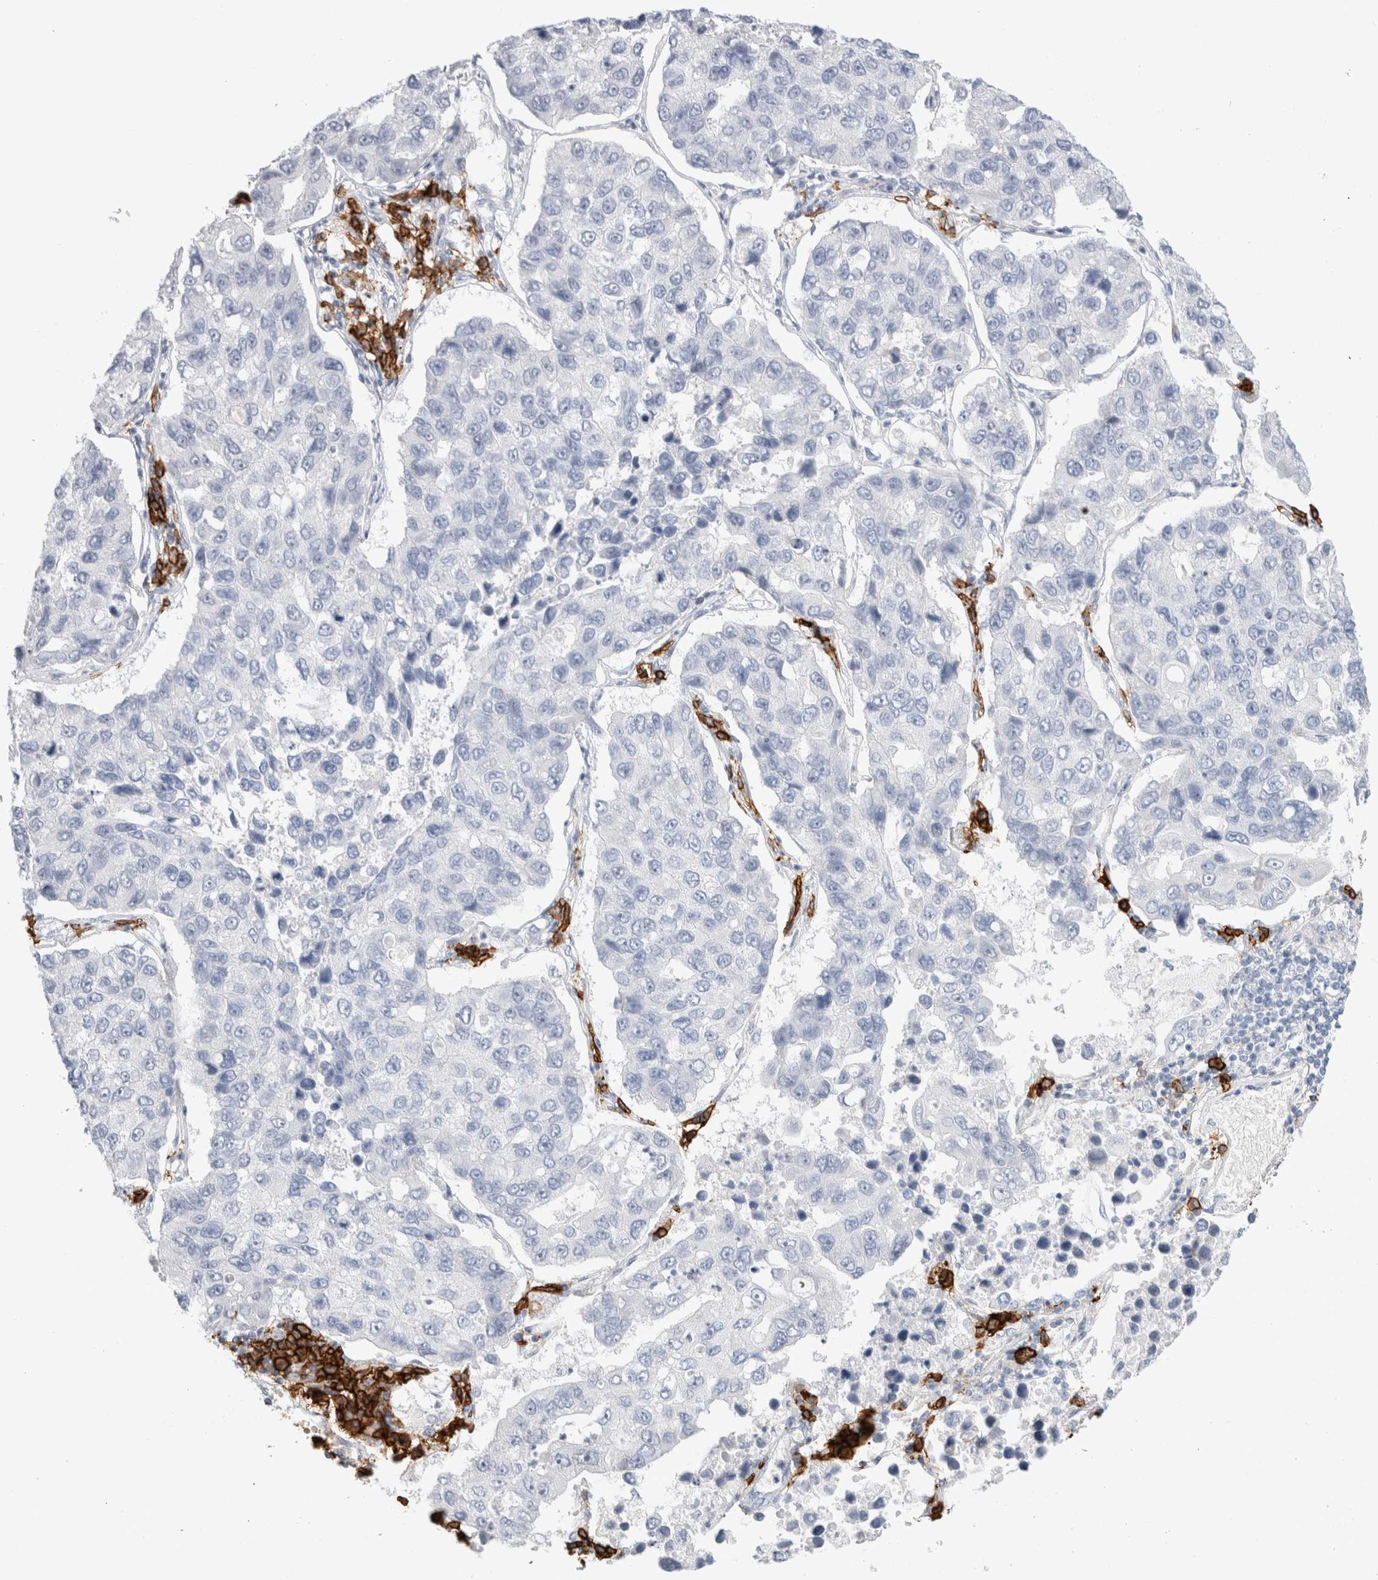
{"staining": {"intensity": "negative", "quantity": "none", "location": "none"}, "tissue": "lung cancer", "cell_type": "Tumor cells", "image_type": "cancer", "snomed": [{"axis": "morphology", "description": "Adenocarcinoma, NOS"}, {"axis": "topography", "description": "Lung"}], "caption": "Tumor cells show no significant staining in lung cancer. (DAB immunohistochemistry, high magnification).", "gene": "CD38", "patient": {"sex": "male", "age": 64}}